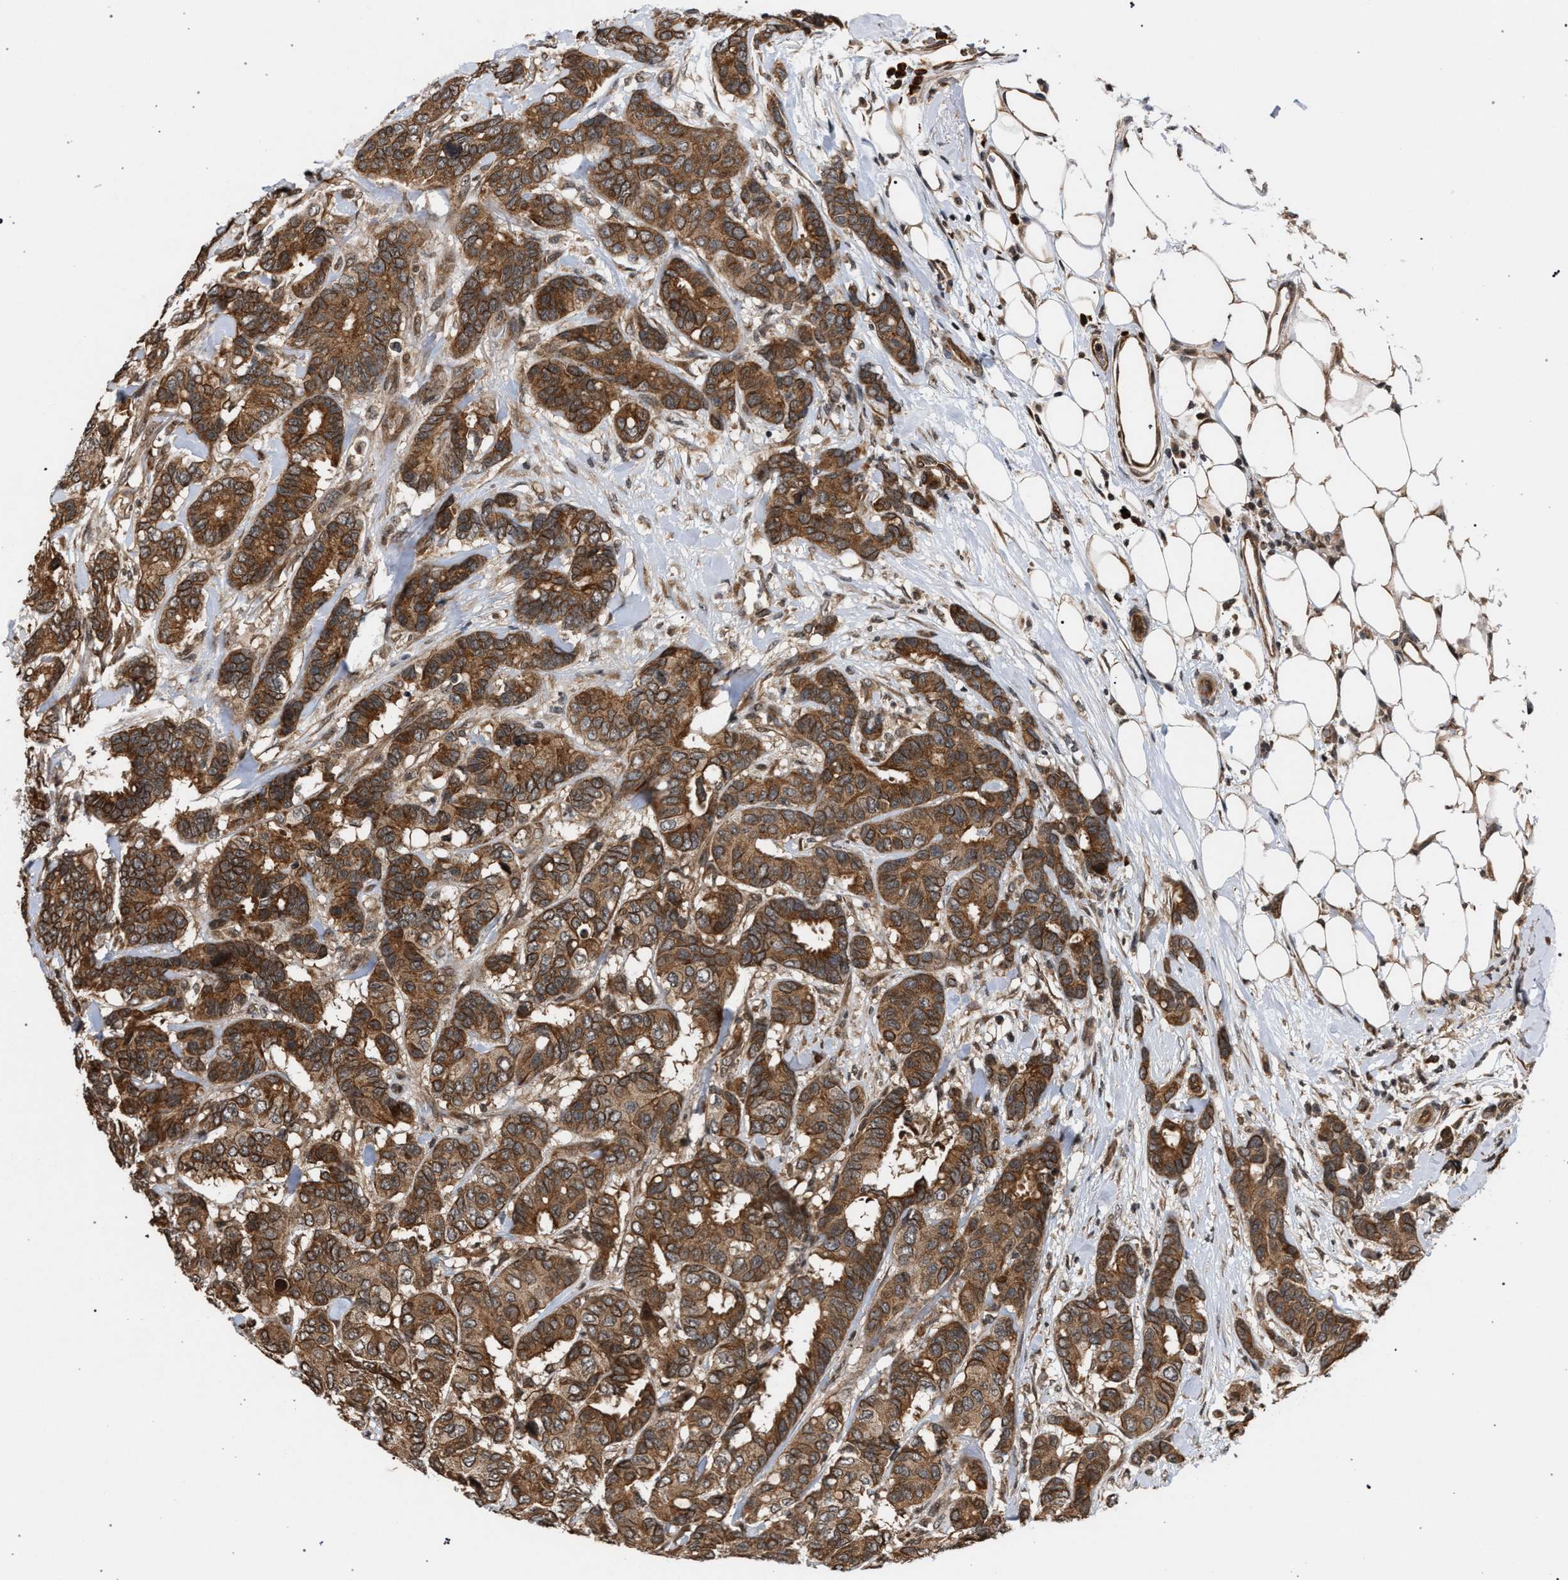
{"staining": {"intensity": "strong", "quantity": ">75%", "location": "cytoplasmic/membranous"}, "tissue": "breast cancer", "cell_type": "Tumor cells", "image_type": "cancer", "snomed": [{"axis": "morphology", "description": "Duct carcinoma"}, {"axis": "topography", "description": "Breast"}], "caption": "The image exhibits immunohistochemical staining of infiltrating ductal carcinoma (breast). There is strong cytoplasmic/membranous positivity is identified in about >75% of tumor cells.", "gene": "IRAK4", "patient": {"sex": "female", "age": 87}}